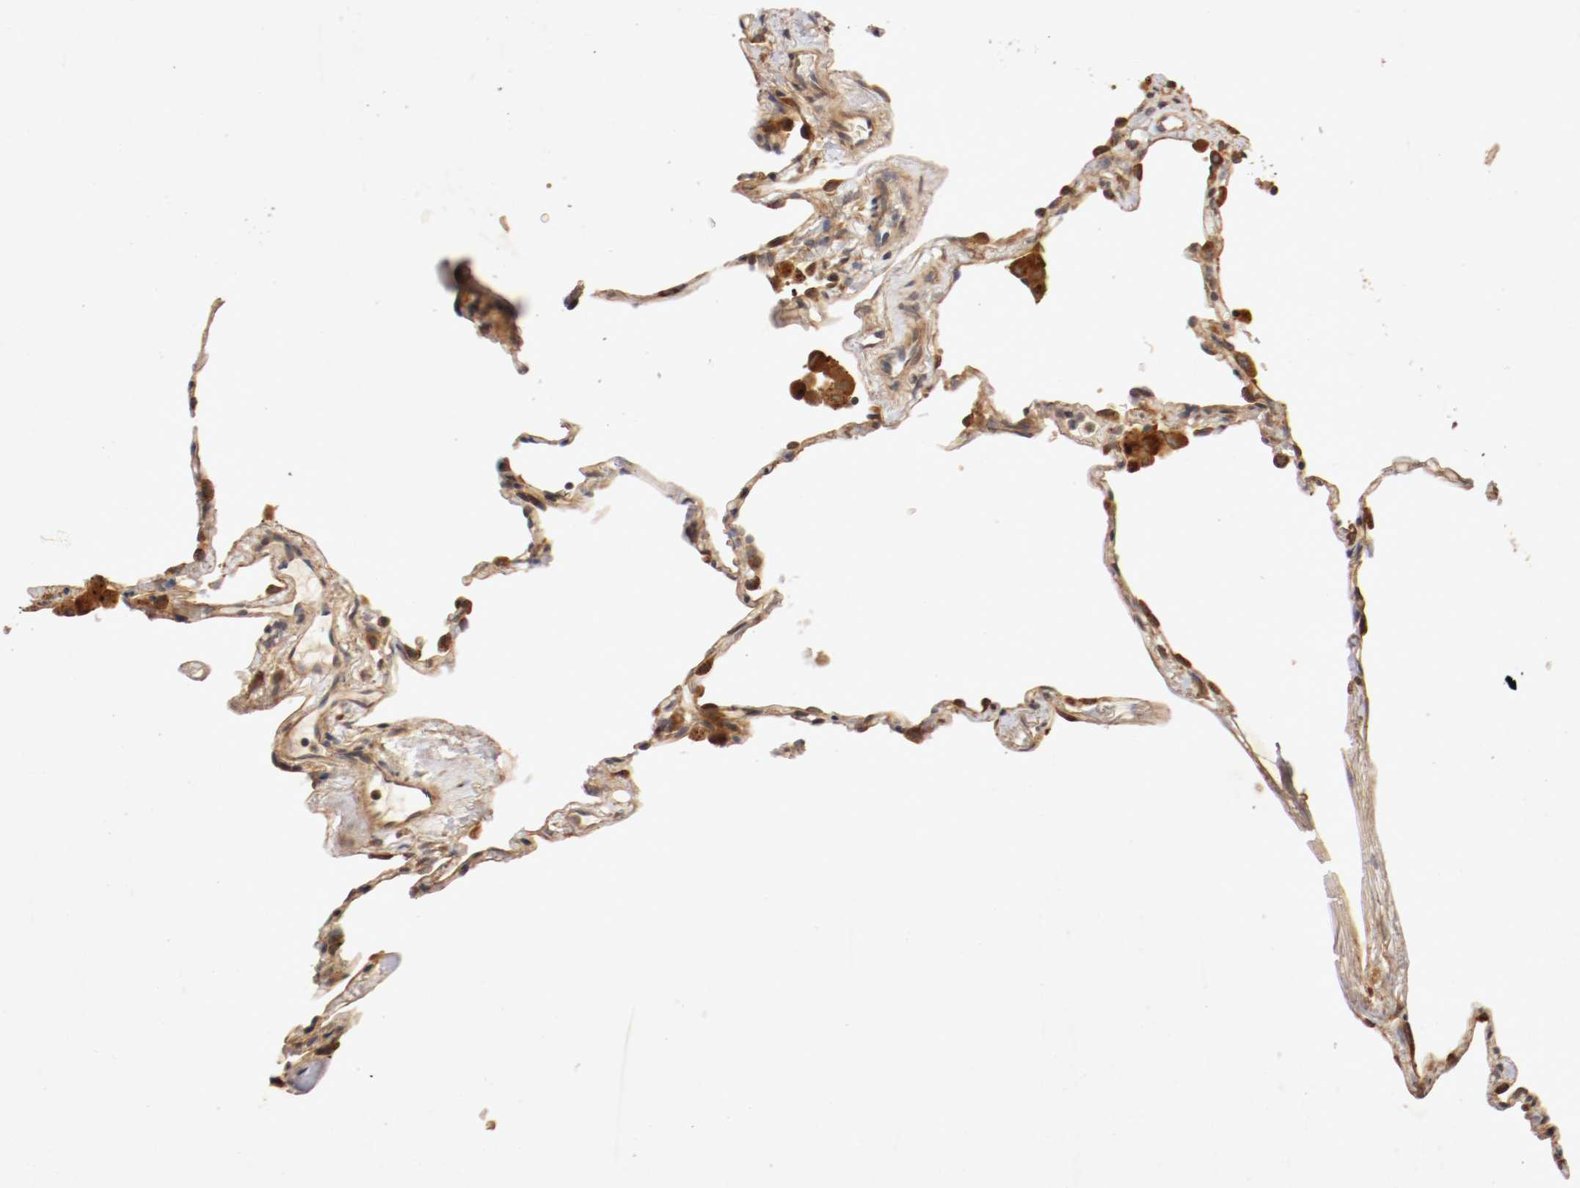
{"staining": {"intensity": "weak", "quantity": ">75%", "location": "cytoplasmic/membranous"}, "tissue": "lung", "cell_type": "Alveolar cells", "image_type": "normal", "snomed": [{"axis": "morphology", "description": "Normal tissue, NOS"}, {"axis": "topography", "description": "Lung"}], "caption": "Benign lung was stained to show a protein in brown. There is low levels of weak cytoplasmic/membranous staining in approximately >75% of alveolar cells. (DAB IHC with brightfield microscopy, high magnification).", "gene": "VEZT", "patient": {"sex": "male", "age": 59}}